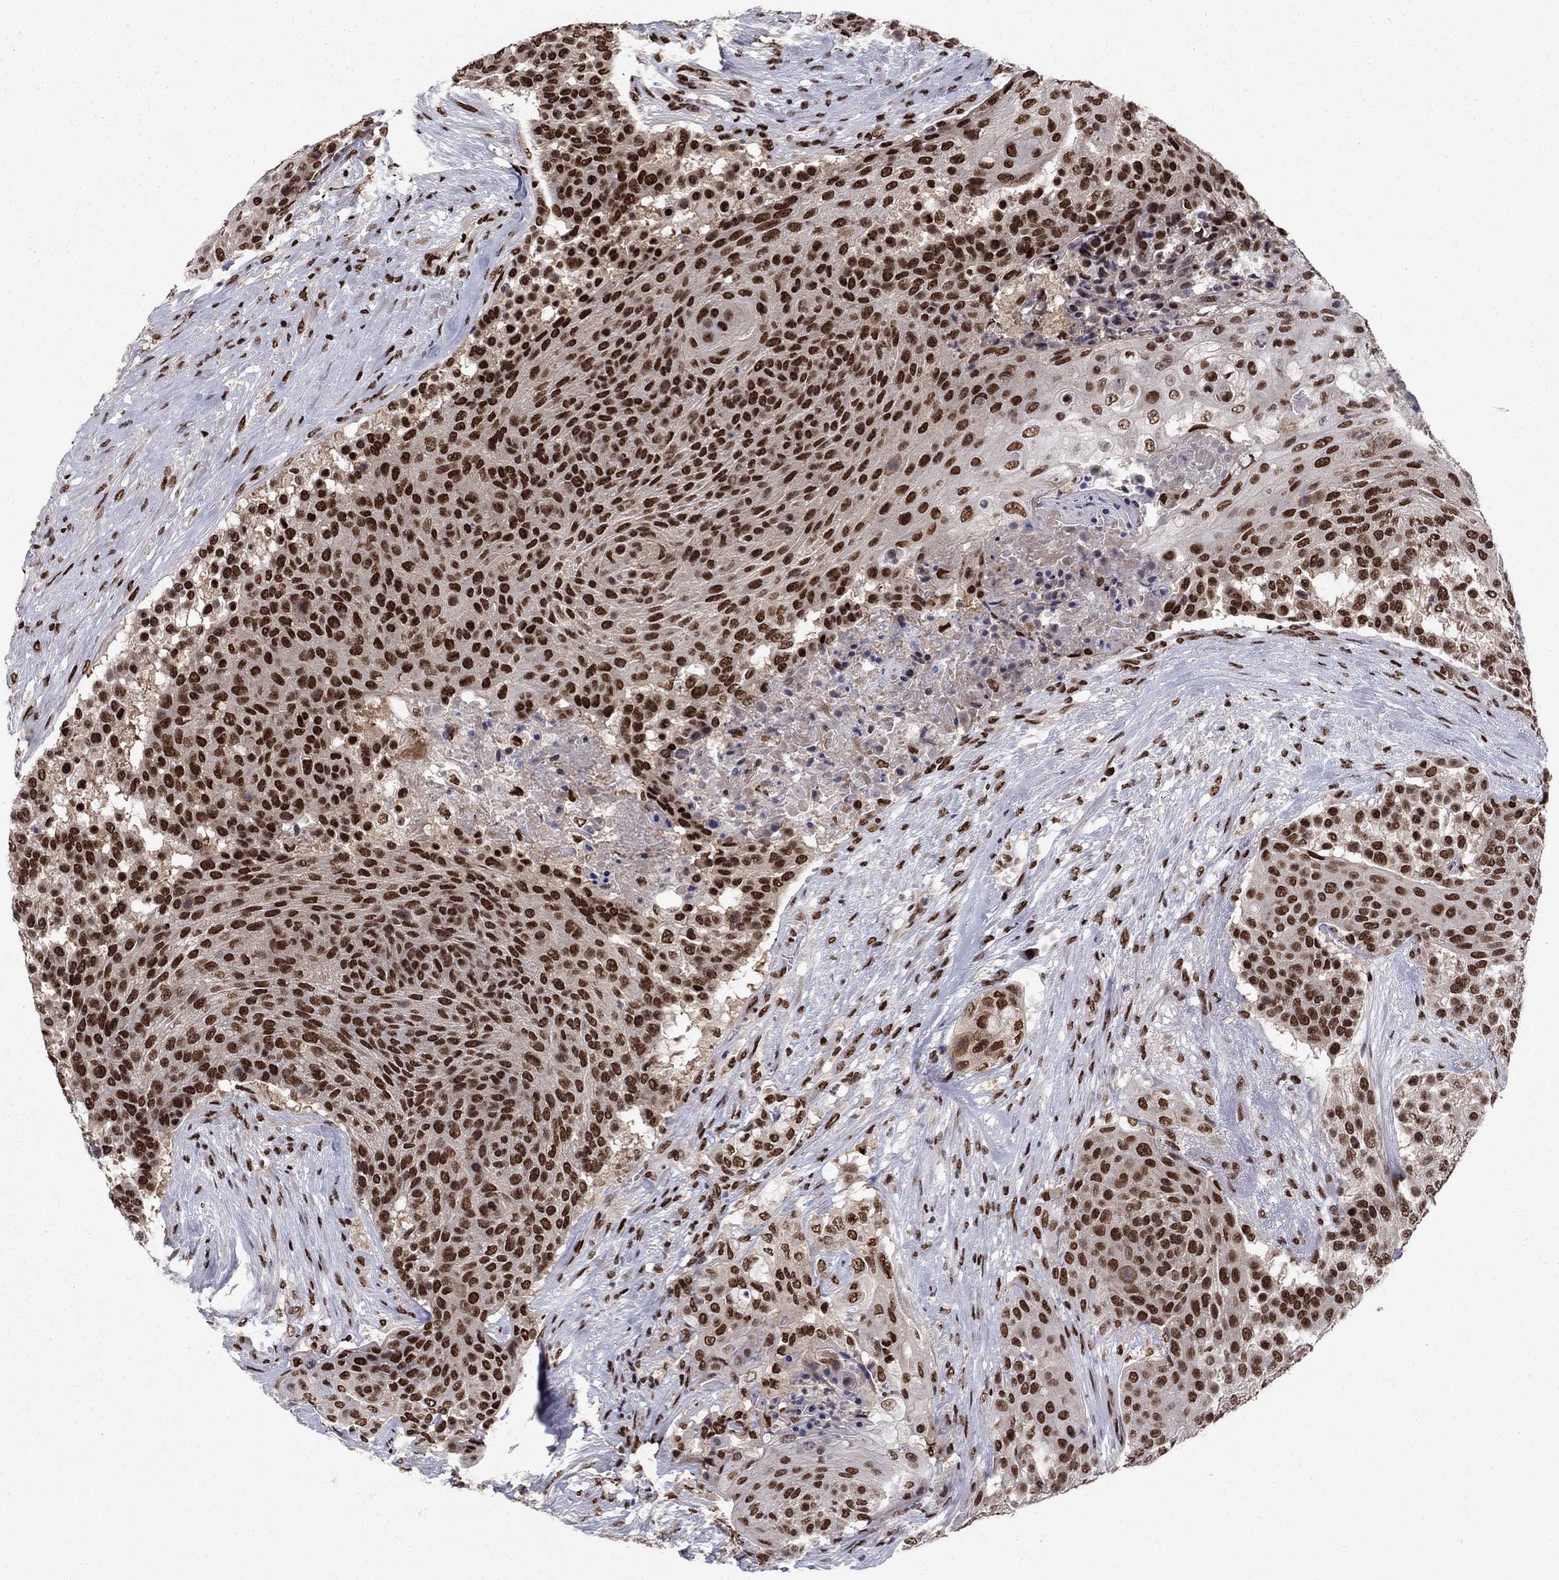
{"staining": {"intensity": "strong", "quantity": ">75%", "location": "nuclear"}, "tissue": "urothelial cancer", "cell_type": "Tumor cells", "image_type": "cancer", "snomed": [{"axis": "morphology", "description": "Urothelial carcinoma, High grade"}, {"axis": "topography", "description": "Urinary bladder"}], "caption": "Immunohistochemistry of human urothelial cancer displays high levels of strong nuclear positivity in about >75% of tumor cells.", "gene": "USP54", "patient": {"sex": "female", "age": 63}}